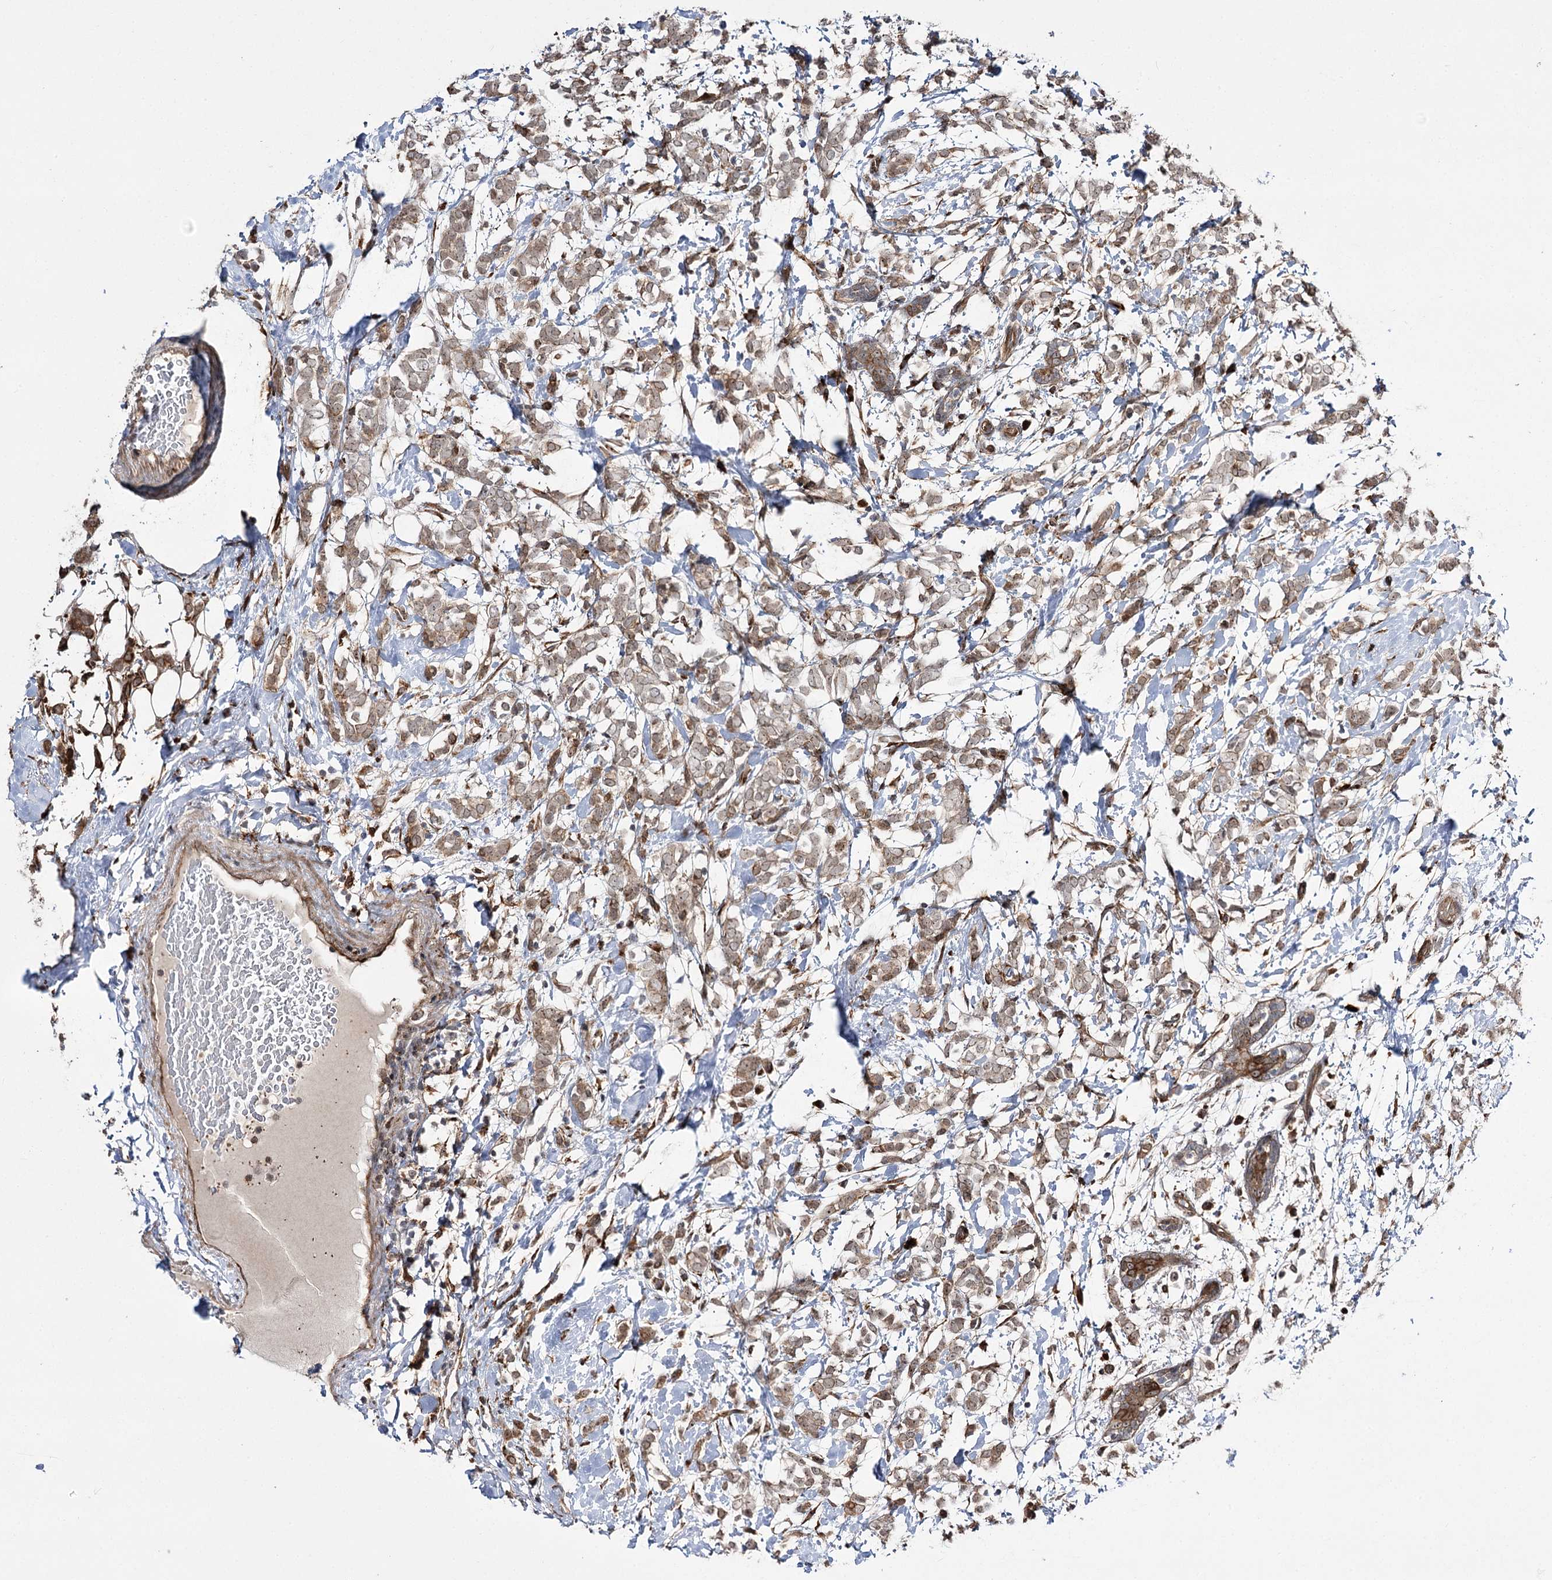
{"staining": {"intensity": "weak", "quantity": ">75%", "location": "cytoplasmic/membranous"}, "tissue": "breast cancer", "cell_type": "Tumor cells", "image_type": "cancer", "snomed": [{"axis": "morphology", "description": "Normal tissue, NOS"}, {"axis": "morphology", "description": "Lobular carcinoma"}, {"axis": "topography", "description": "Breast"}], "caption": "A low amount of weak cytoplasmic/membranous staining is identified in about >75% of tumor cells in breast cancer (lobular carcinoma) tissue.", "gene": "FANCL", "patient": {"sex": "female", "age": 47}}